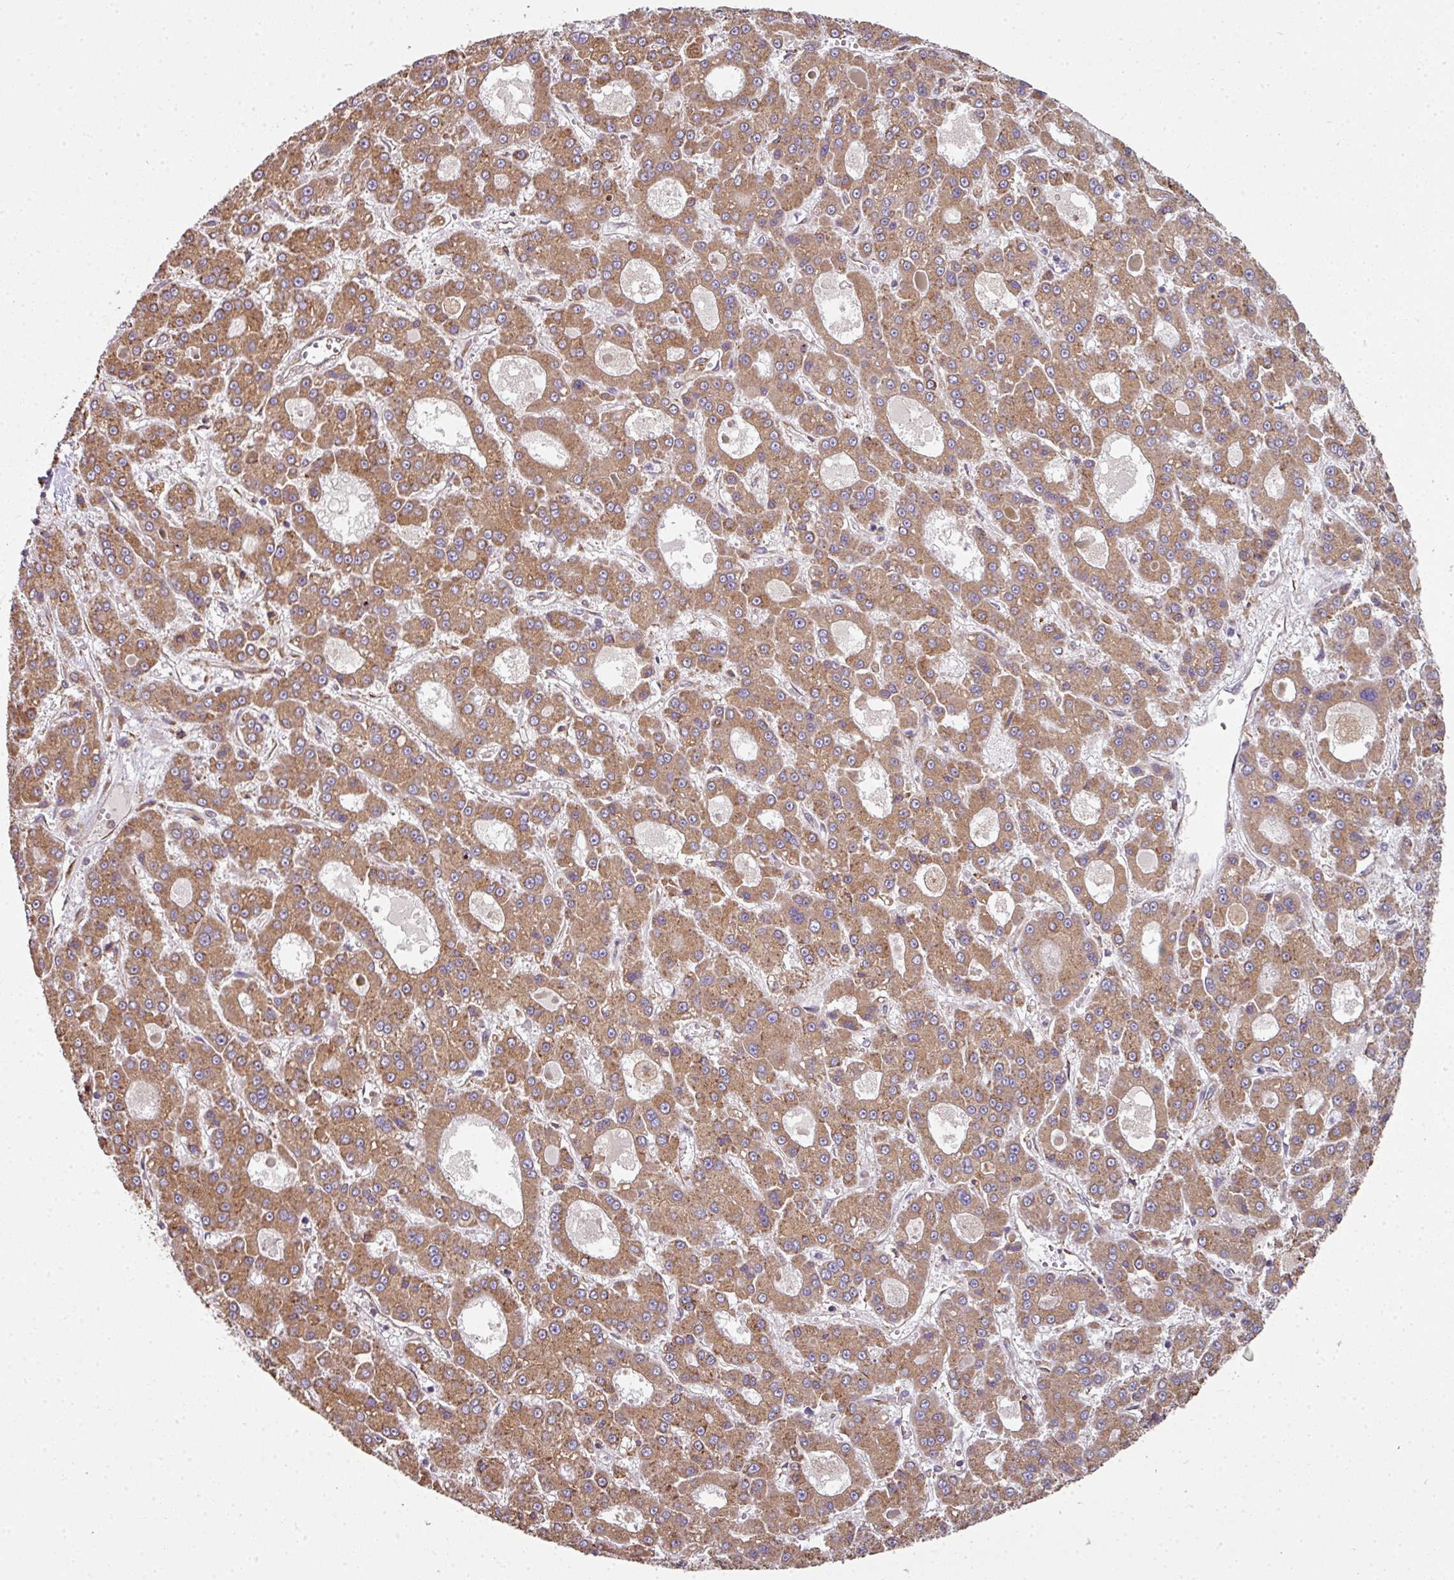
{"staining": {"intensity": "moderate", "quantity": ">75%", "location": "cytoplasmic/membranous"}, "tissue": "liver cancer", "cell_type": "Tumor cells", "image_type": "cancer", "snomed": [{"axis": "morphology", "description": "Carcinoma, Hepatocellular, NOS"}, {"axis": "topography", "description": "Liver"}], "caption": "This micrograph demonstrates liver hepatocellular carcinoma stained with IHC to label a protein in brown. The cytoplasmic/membranous of tumor cells show moderate positivity for the protein. Nuclei are counter-stained blue.", "gene": "FAT4", "patient": {"sex": "male", "age": 70}}